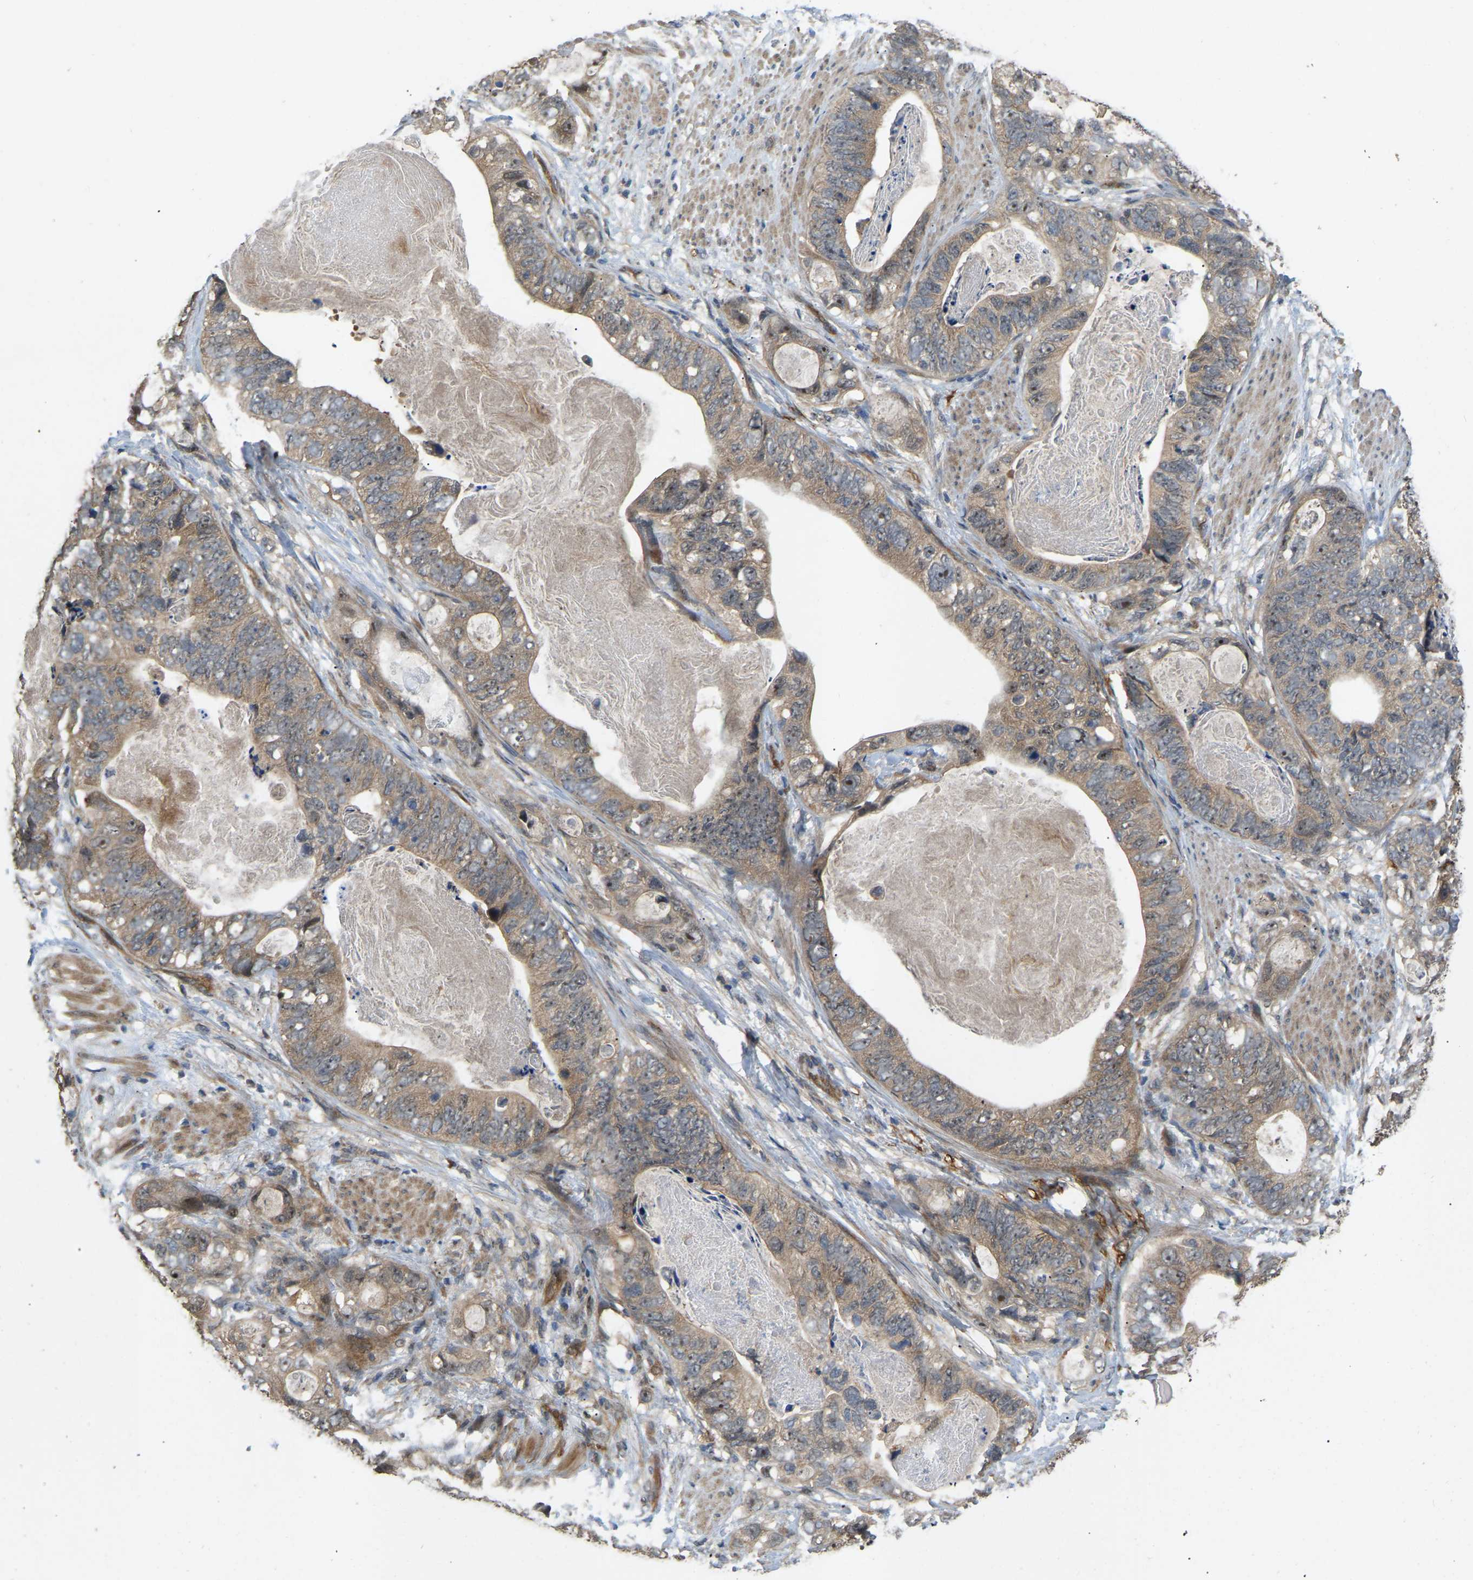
{"staining": {"intensity": "weak", "quantity": ">75%", "location": "cytoplasmic/membranous,nuclear"}, "tissue": "stomach cancer", "cell_type": "Tumor cells", "image_type": "cancer", "snomed": [{"axis": "morphology", "description": "Adenocarcinoma, NOS"}, {"axis": "topography", "description": "Stomach"}], "caption": "Weak cytoplasmic/membranous and nuclear positivity for a protein is seen in approximately >75% of tumor cells of stomach cancer (adenocarcinoma) using IHC.", "gene": "LIMK2", "patient": {"sex": "female", "age": 89}}